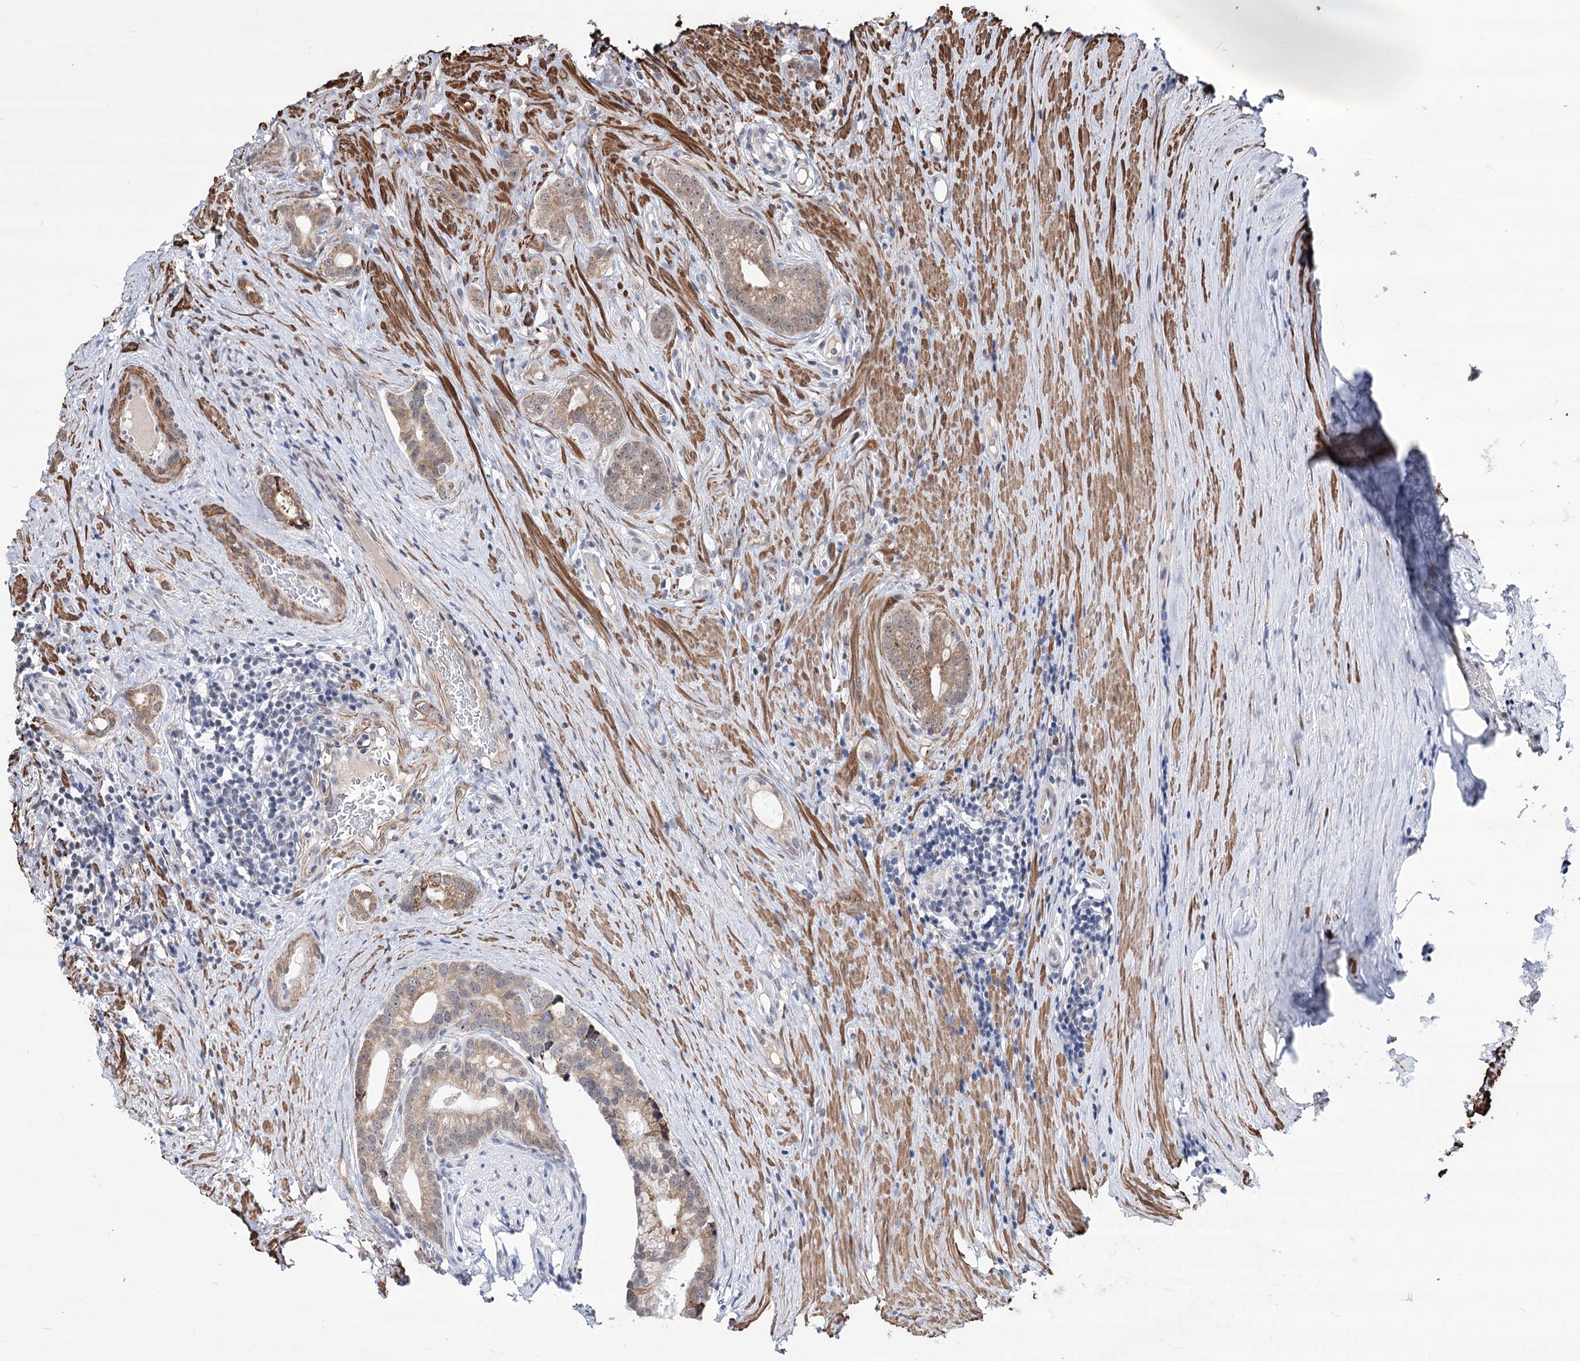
{"staining": {"intensity": "moderate", "quantity": ">75%", "location": "cytoplasmic/membranous"}, "tissue": "prostate cancer", "cell_type": "Tumor cells", "image_type": "cancer", "snomed": [{"axis": "morphology", "description": "Adenocarcinoma, Low grade"}, {"axis": "topography", "description": "Prostate"}], "caption": "Protein staining shows moderate cytoplasmic/membranous positivity in about >75% of tumor cells in prostate adenocarcinoma (low-grade).", "gene": "PPRC1", "patient": {"sex": "male", "age": 71}}